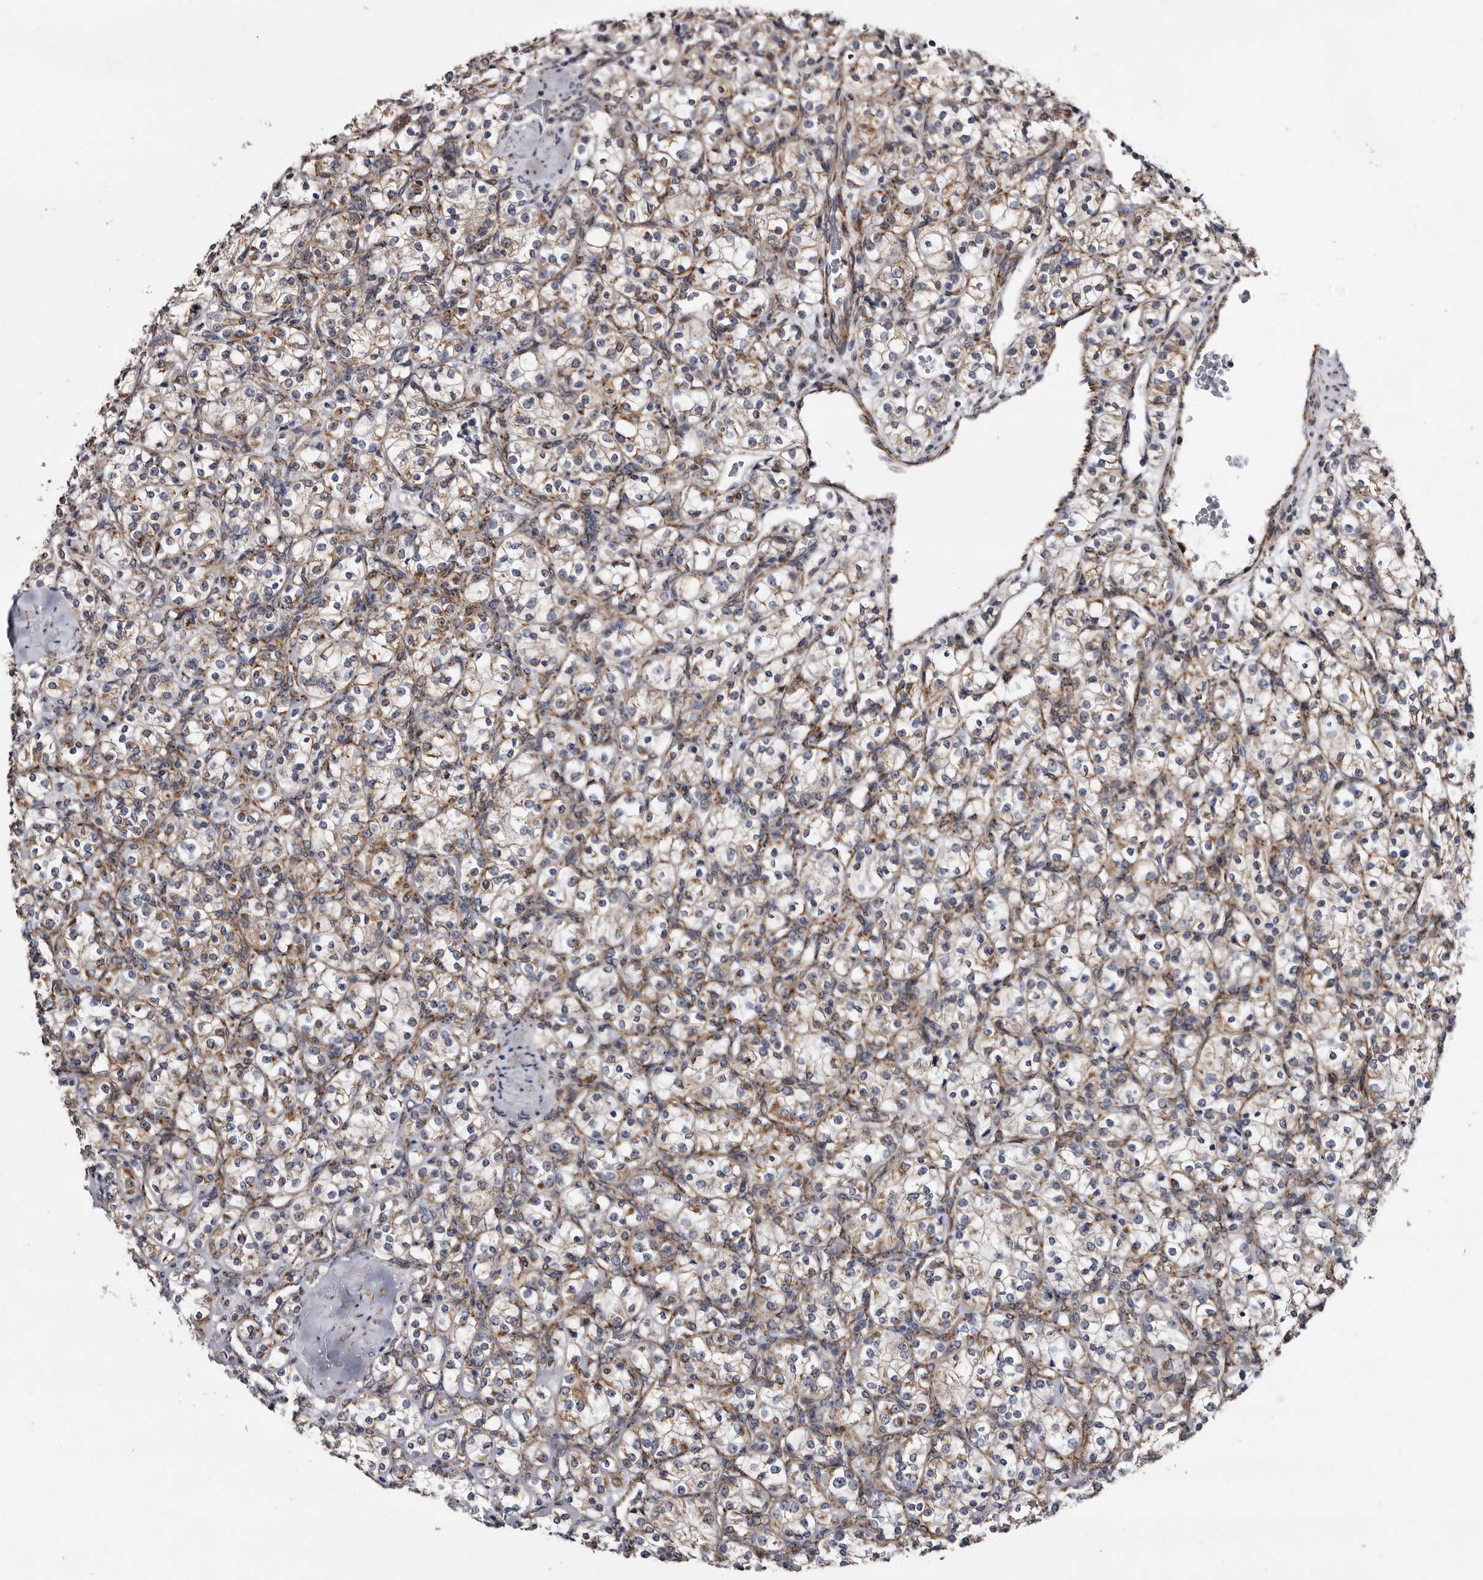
{"staining": {"intensity": "moderate", "quantity": "25%-75%", "location": "cytoplasmic/membranous"}, "tissue": "renal cancer", "cell_type": "Tumor cells", "image_type": "cancer", "snomed": [{"axis": "morphology", "description": "Adenocarcinoma, NOS"}, {"axis": "topography", "description": "Kidney"}], "caption": "Renal adenocarcinoma stained with a protein marker reveals moderate staining in tumor cells.", "gene": "ARMCX2", "patient": {"sex": "male", "age": 77}}